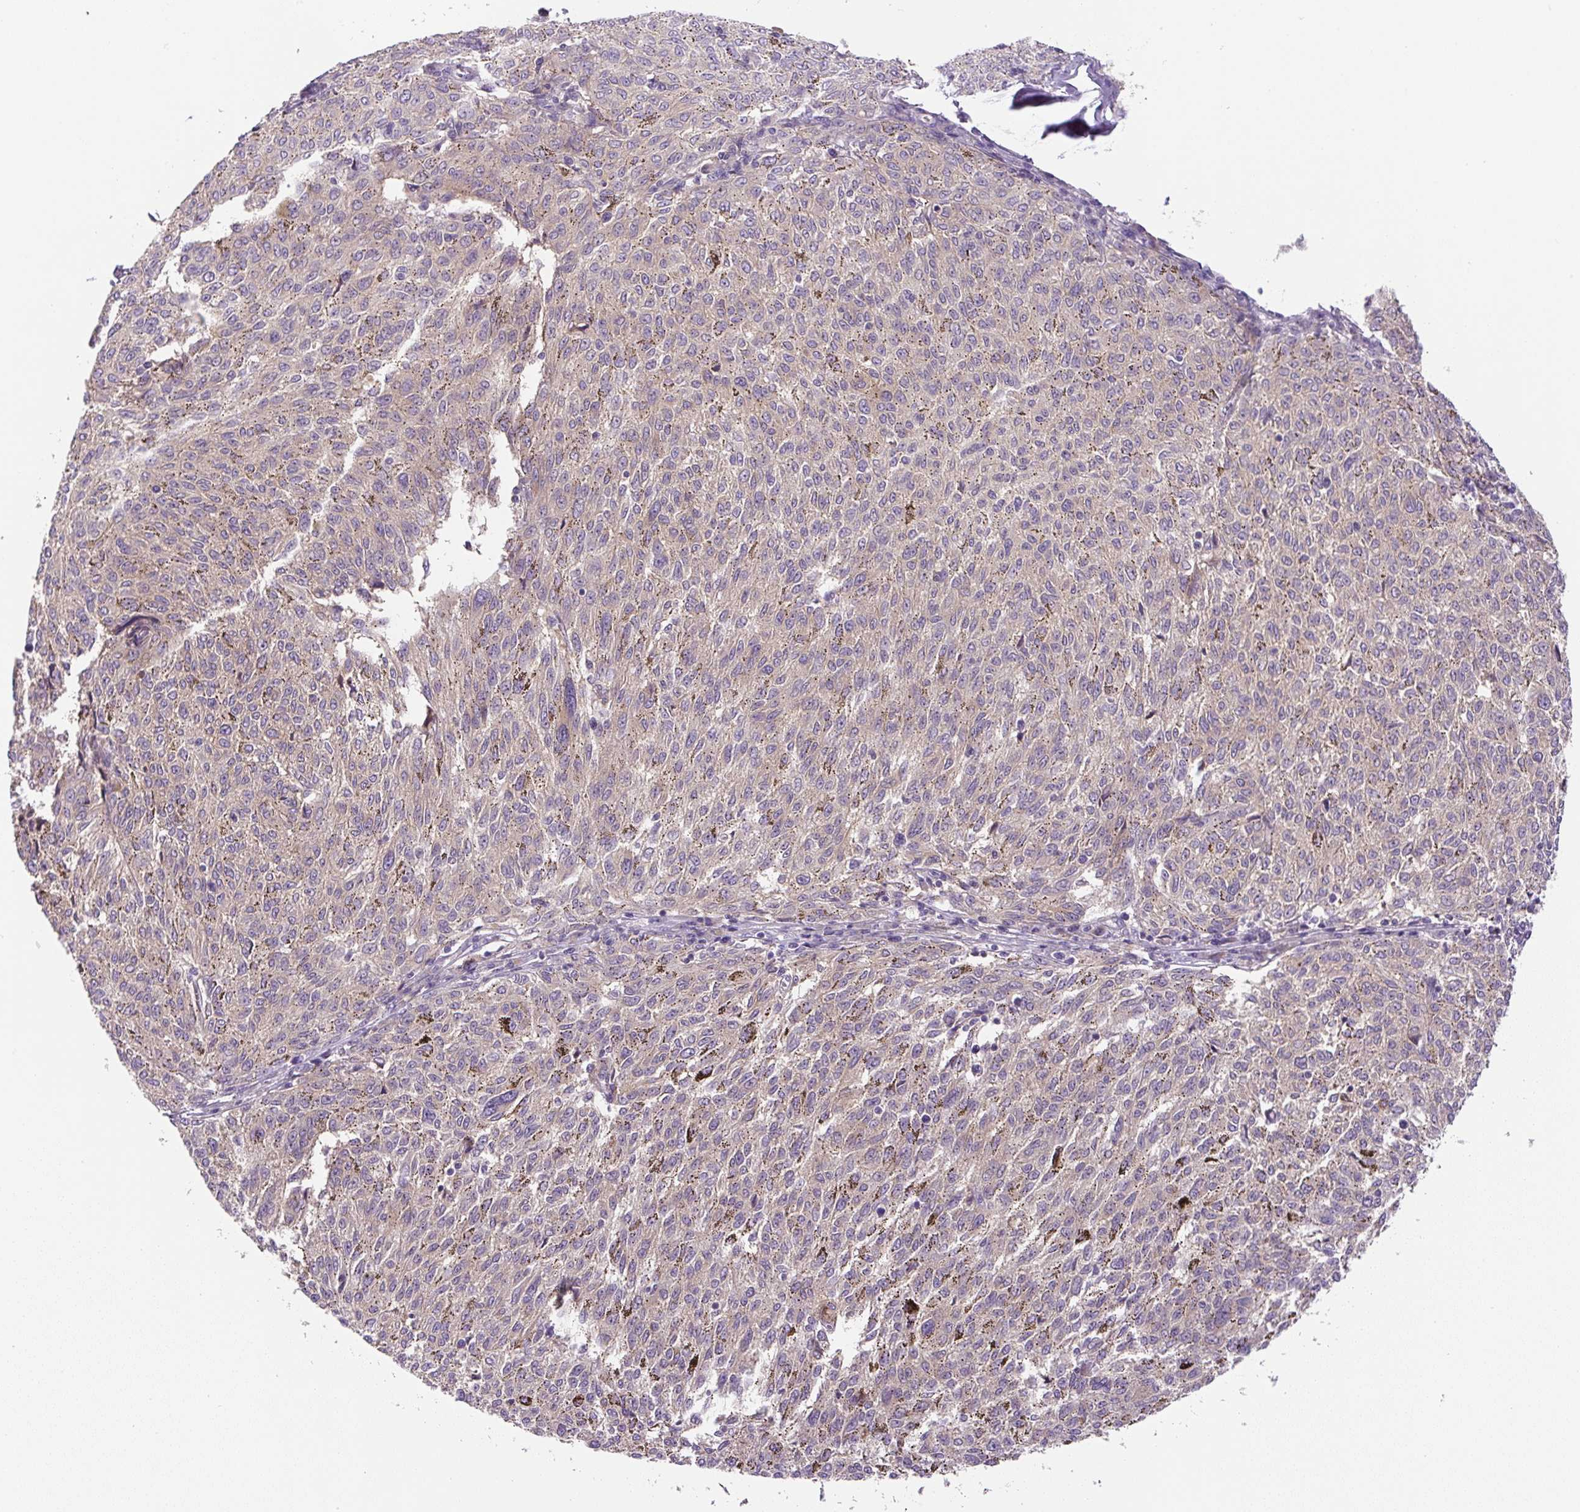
{"staining": {"intensity": "negative", "quantity": "none", "location": "none"}, "tissue": "melanoma", "cell_type": "Tumor cells", "image_type": "cancer", "snomed": [{"axis": "morphology", "description": "Malignant melanoma, NOS"}, {"axis": "topography", "description": "Skin"}], "caption": "High magnification brightfield microscopy of melanoma stained with DAB (3,3'-diaminobenzidine) (brown) and counterstained with hematoxylin (blue): tumor cells show no significant expression. (Stains: DAB immunohistochemistry with hematoxylin counter stain, Microscopy: brightfield microscopy at high magnification).", "gene": "UBL3", "patient": {"sex": "female", "age": 72}}